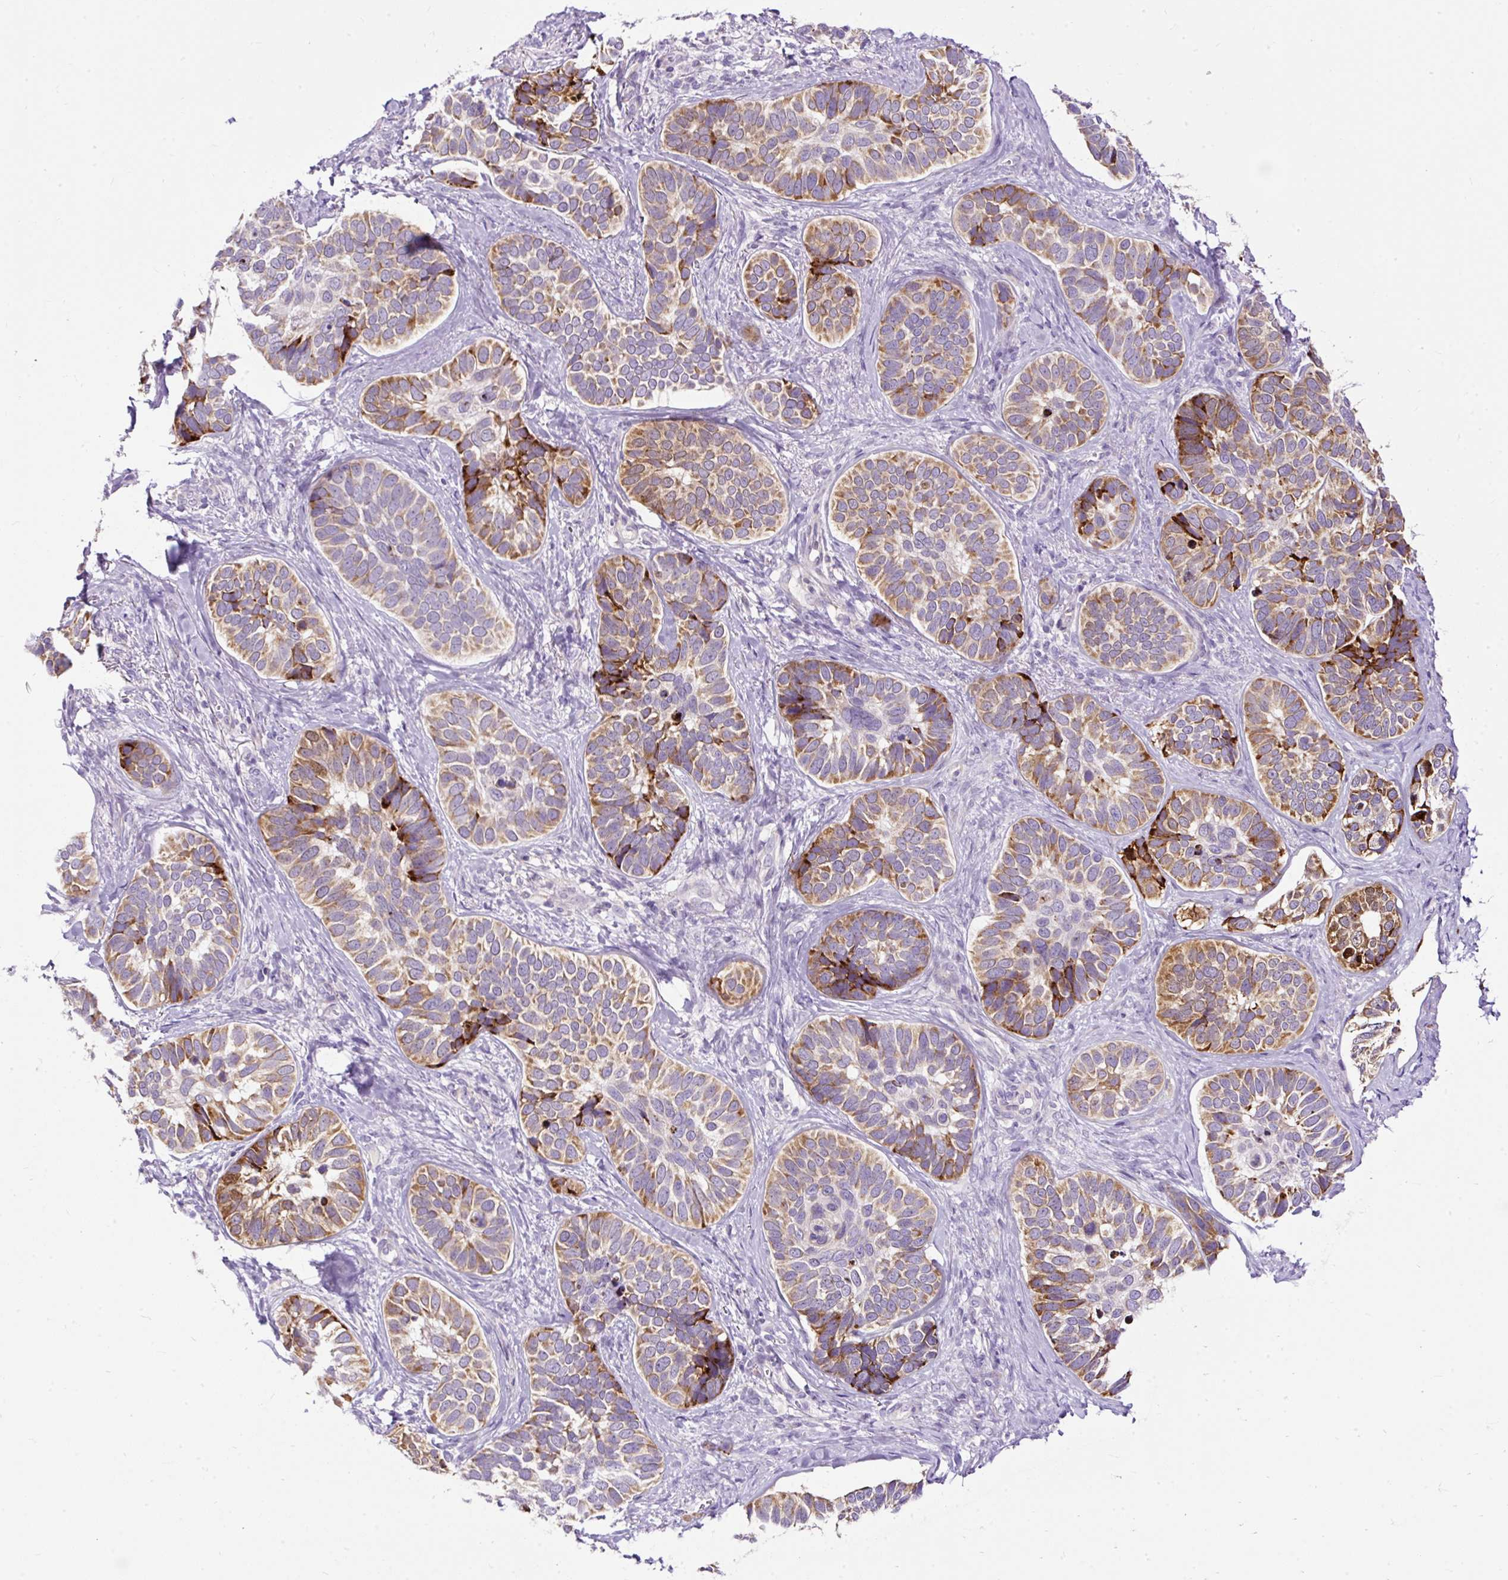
{"staining": {"intensity": "moderate", "quantity": ">75%", "location": "cytoplasmic/membranous"}, "tissue": "skin cancer", "cell_type": "Tumor cells", "image_type": "cancer", "snomed": [{"axis": "morphology", "description": "Basal cell carcinoma"}, {"axis": "topography", "description": "Skin"}], "caption": "Immunohistochemistry (DAB) staining of skin basal cell carcinoma shows moderate cytoplasmic/membranous protein expression in approximately >75% of tumor cells.", "gene": "FMC1", "patient": {"sex": "male", "age": 62}}